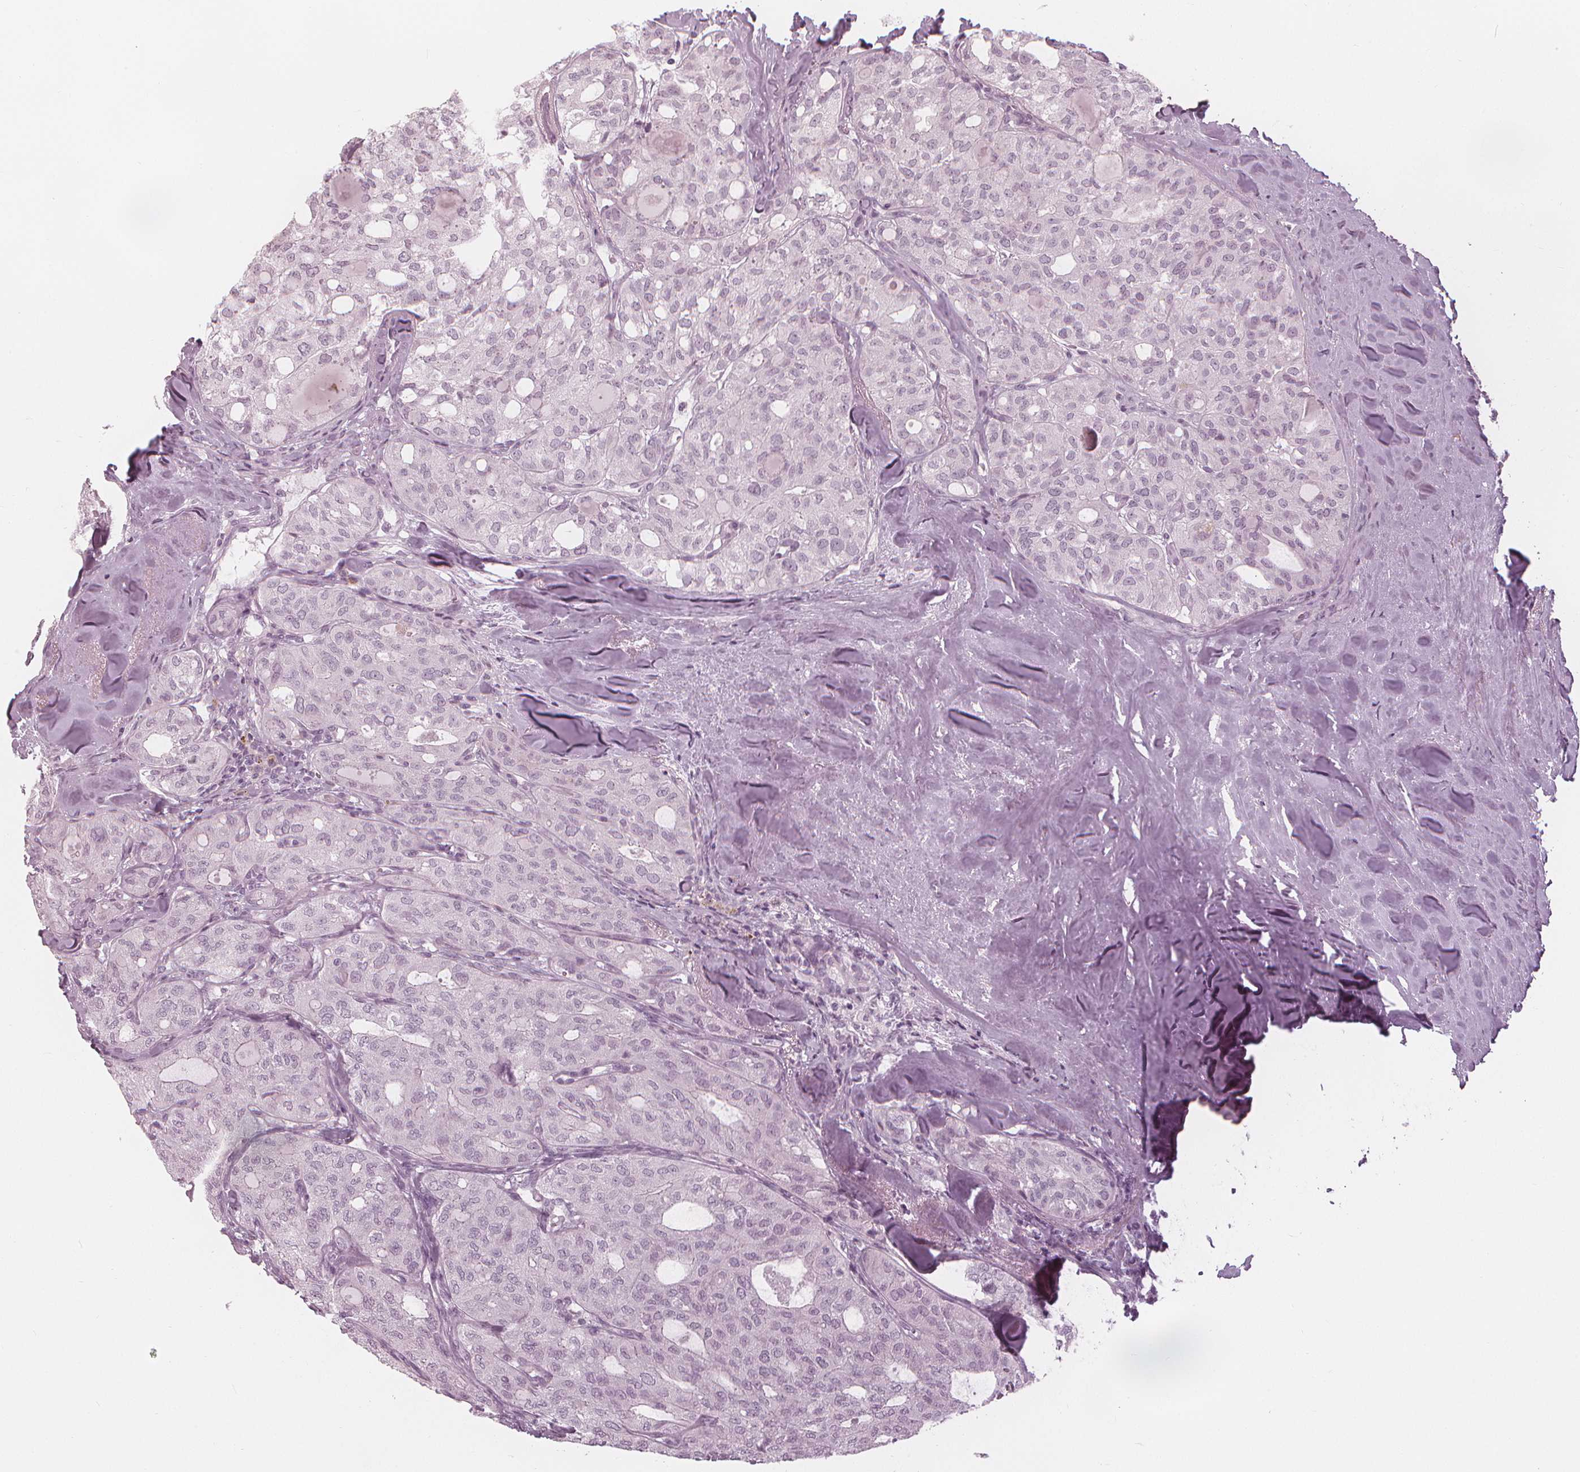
{"staining": {"intensity": "negative", "quantity": "none", "location": "none"}, "tissue": "thyroid cancer", "cell_type": "Tumor cells", "image_type": "cancer", "snomed": [{"axis": "morphology", "description": "Follicular adenoma carcinoma, NOS"}, {"axis": "topography", "description": "Thyroid gland"}], "caption": "Histopathology image shows no significant protein expression in tumor cells of thyroid cancer (follicular adenoma carcinoma). (DAB IHC with hematoxylin counter stain).", "gene": "PAEP", "patient": {"sex": "male", "age": 75}}